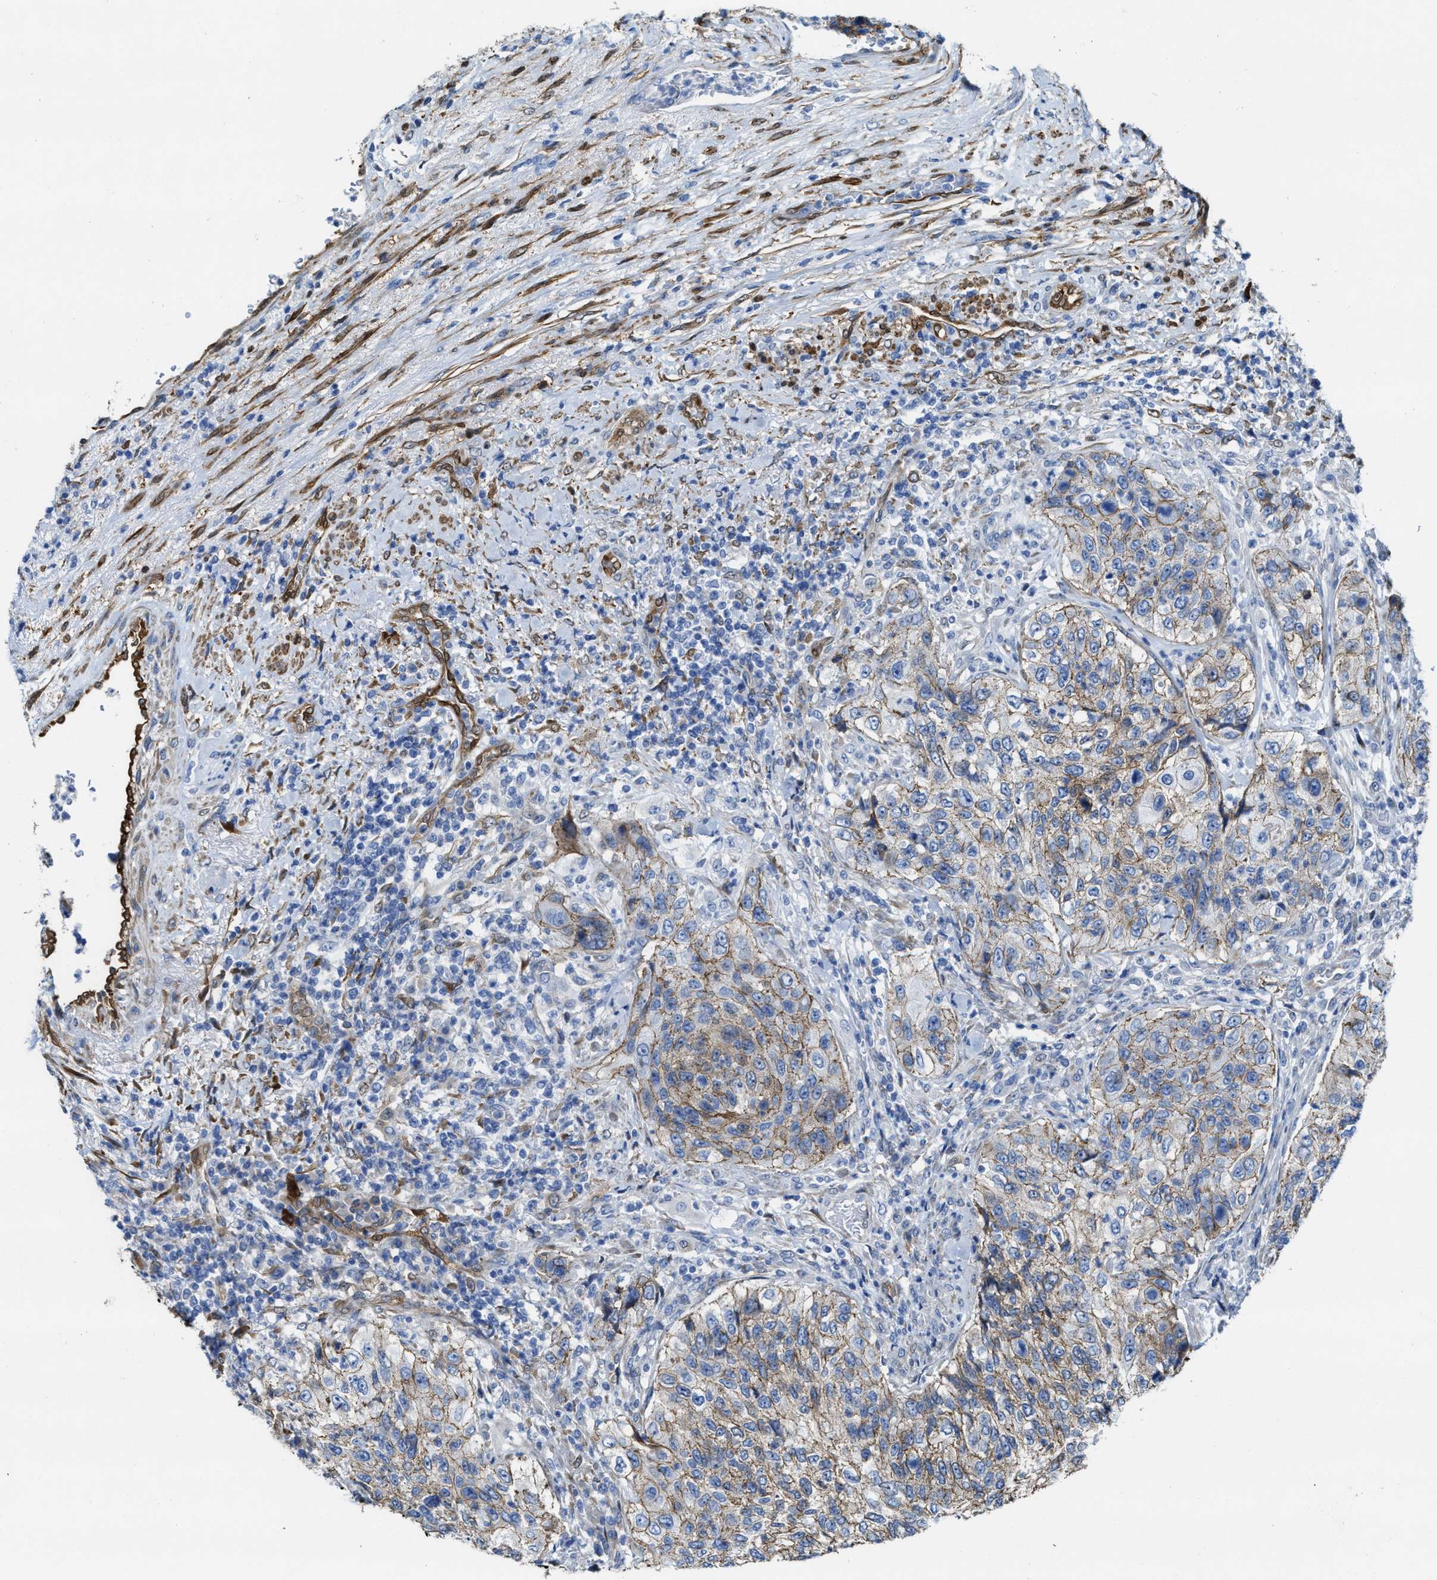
{"staining": {"intensity": "weak", "quantity": "25%-75%", "location": "cytoplasmic/membranous"}, "tissue": "urothelial cancer", "cell_type": "Tumor cells", "image_type": "cancer", "snomed": [{"axis": "morphology", "description": "Urothelial carcinoma, High grade"}, {"axis": "topography", "description": "Urinary bladder"}], "caption": "There is low levels of weak cytoplasmic/membranous expression in tumor cells of urothelial cancer, as demonstrated by immunohistochemical staining (brown color).", "gene": "ASS1", "patient": {"sex": "female", "age": 60}}